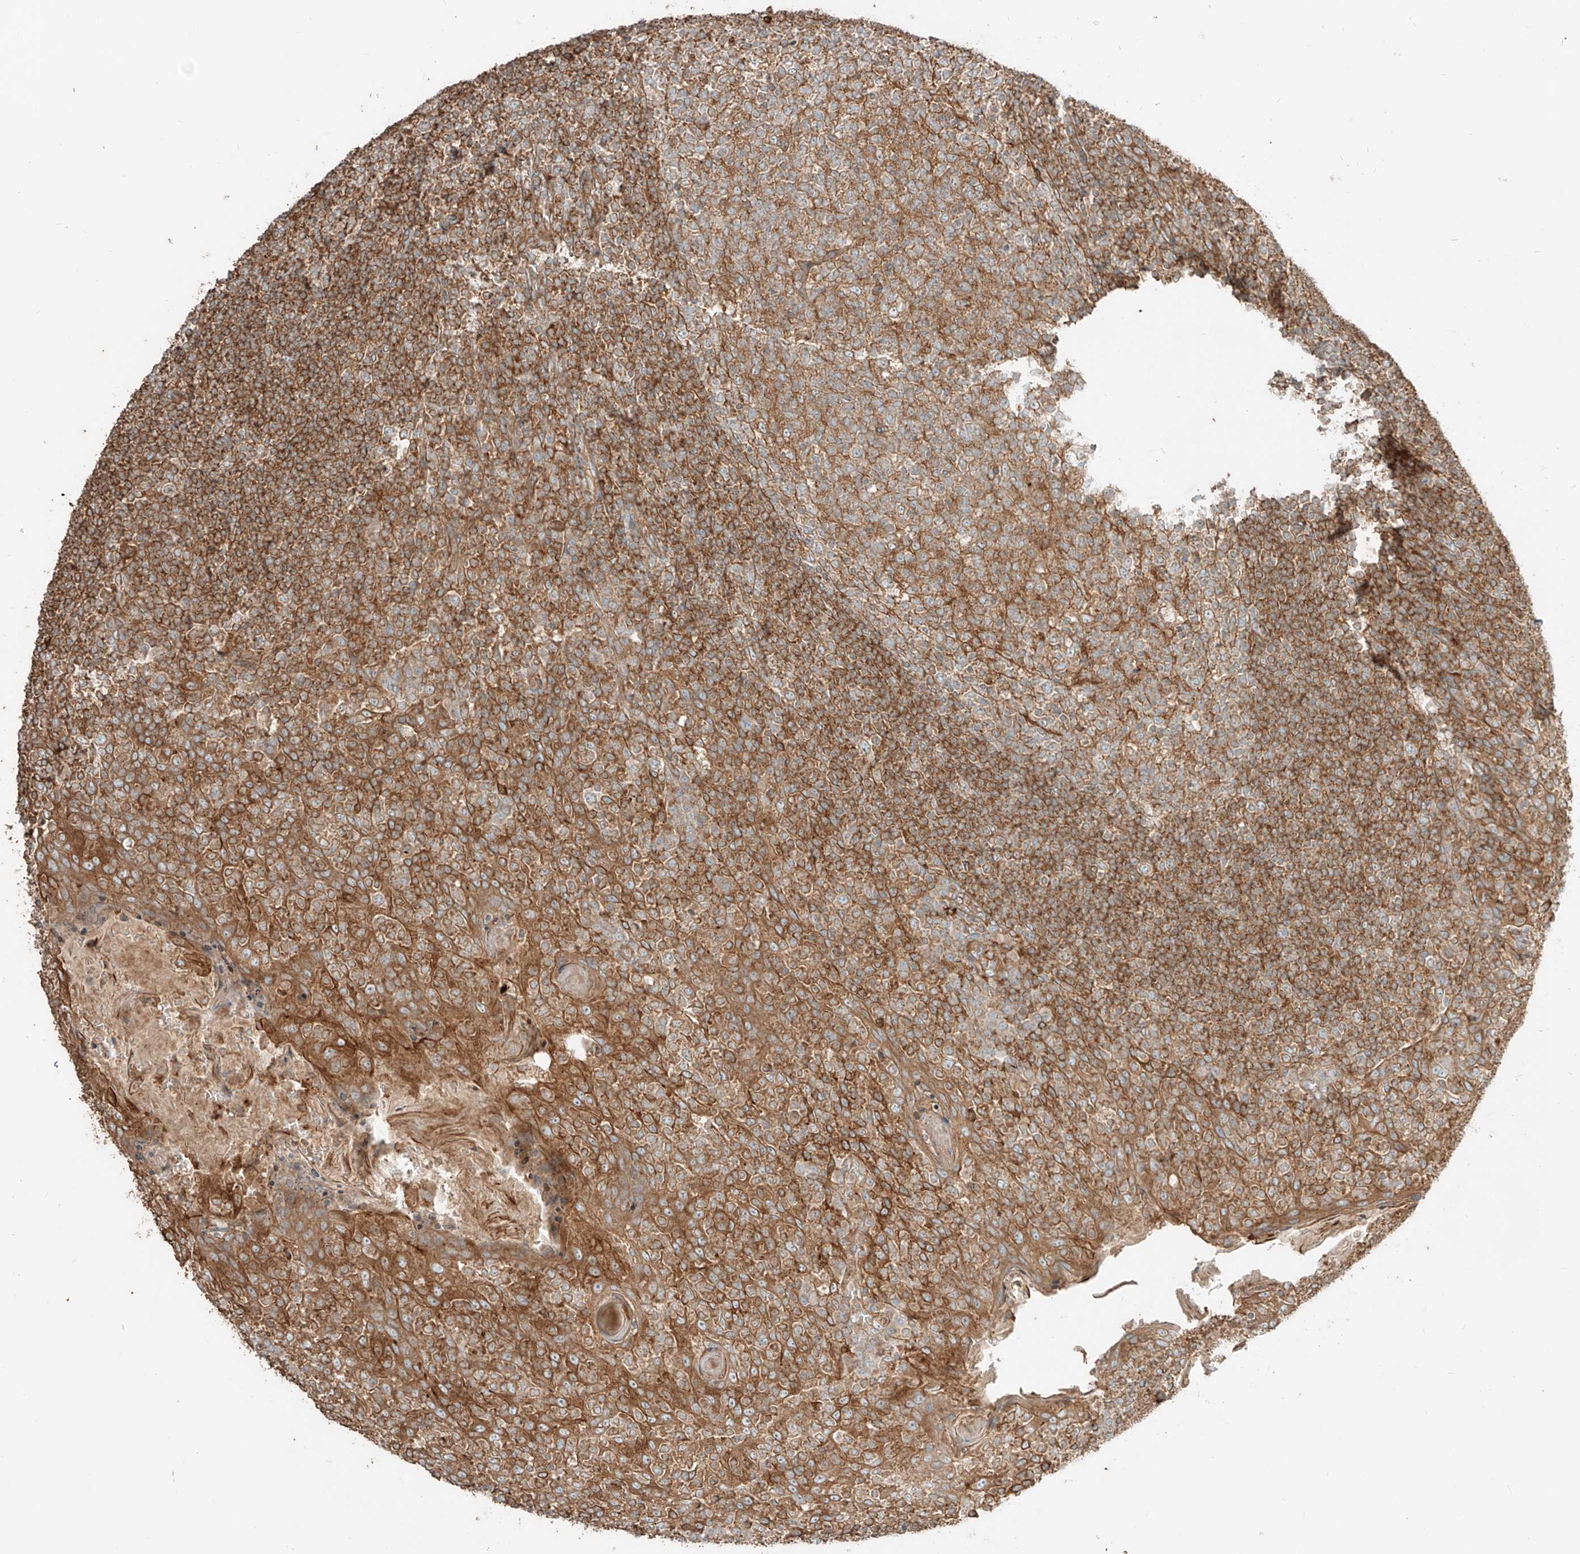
{"staining": {"intensity": "moderate", "quantity": ">75%", "location": "cytoplasmic/membranous"}, "tissue": "tonsil", "cell_type": "Germinal center cells", "image_type": "normal", "snomed": [{"axis": "morphology", "description": "Normal tissue, NOS"}, {"axis": "topography", "description": "Tonsil"}], "caption": "Normal tonsil was stained to show a protein in brown. There is medium levels of moderate cytoplasmic/membranous positivity in about >75% of germinal center cells. (Stains: DAB in brown, nuclei in blue, Microscopy: brightfield microscopy at high magnification).", "gene": "CCDC115", "patient": {"sex": "female", "age": 19}}